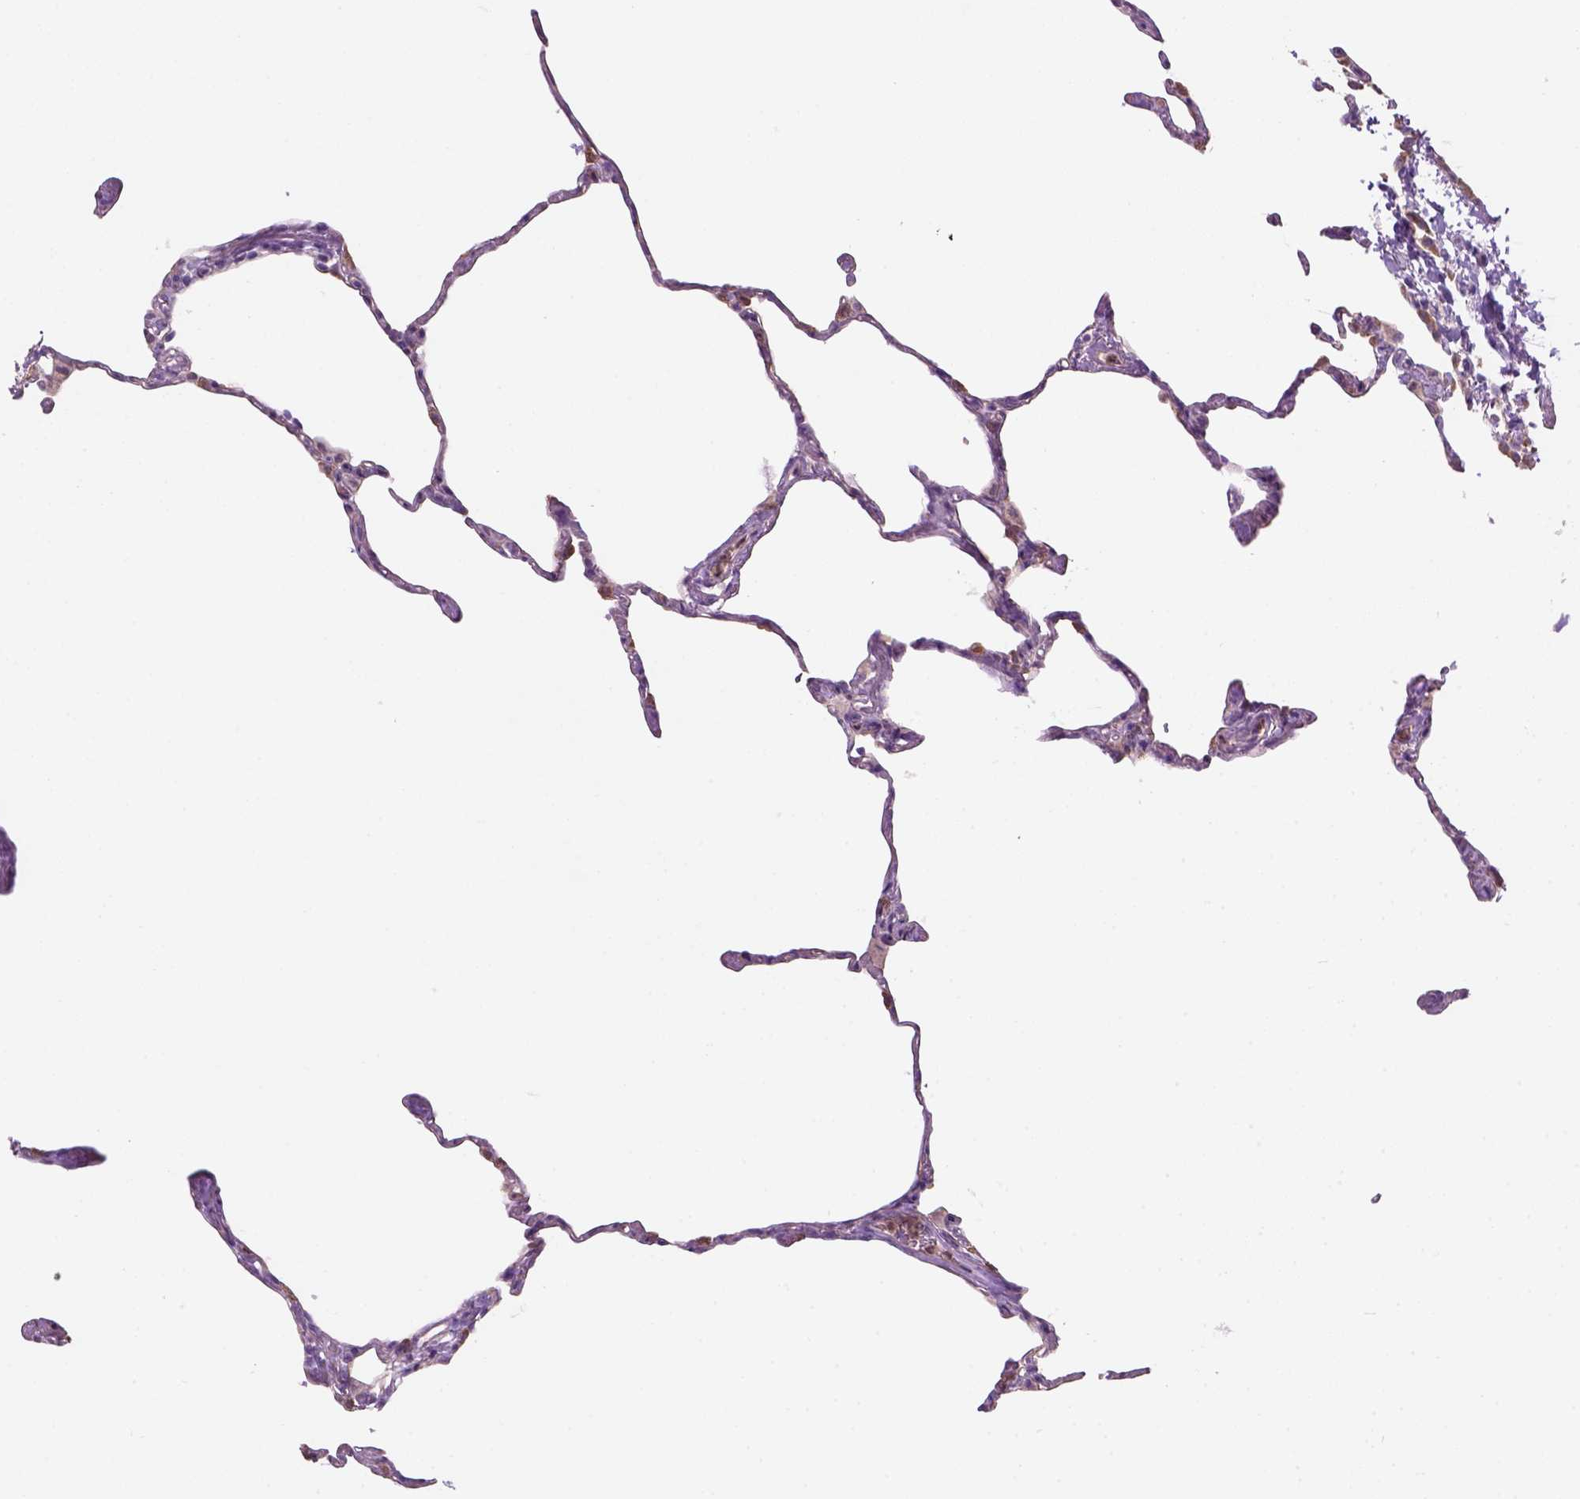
{"staining": {"intensity": "weak", "quantity": "25%-75%", "location": "cytoplasmic/membranous"}, "tissue": "lung", "cell_type": "Alveolar cells", "image_type": "normal", "snomed": [{"axis": "morphology", "description": "Normal tissue, NOS"}, {"axis": "topography", "description": "Lung"}], "caption": "Immunohistochemical staining of unremarkable lung reveals weak cytoplasmic/membranous protein positivity in about 25%-75% of alveolar cells. Nuclei are stained in blue.", "gene": "CD84", "patient": {"sex": "male", "age": 65}}